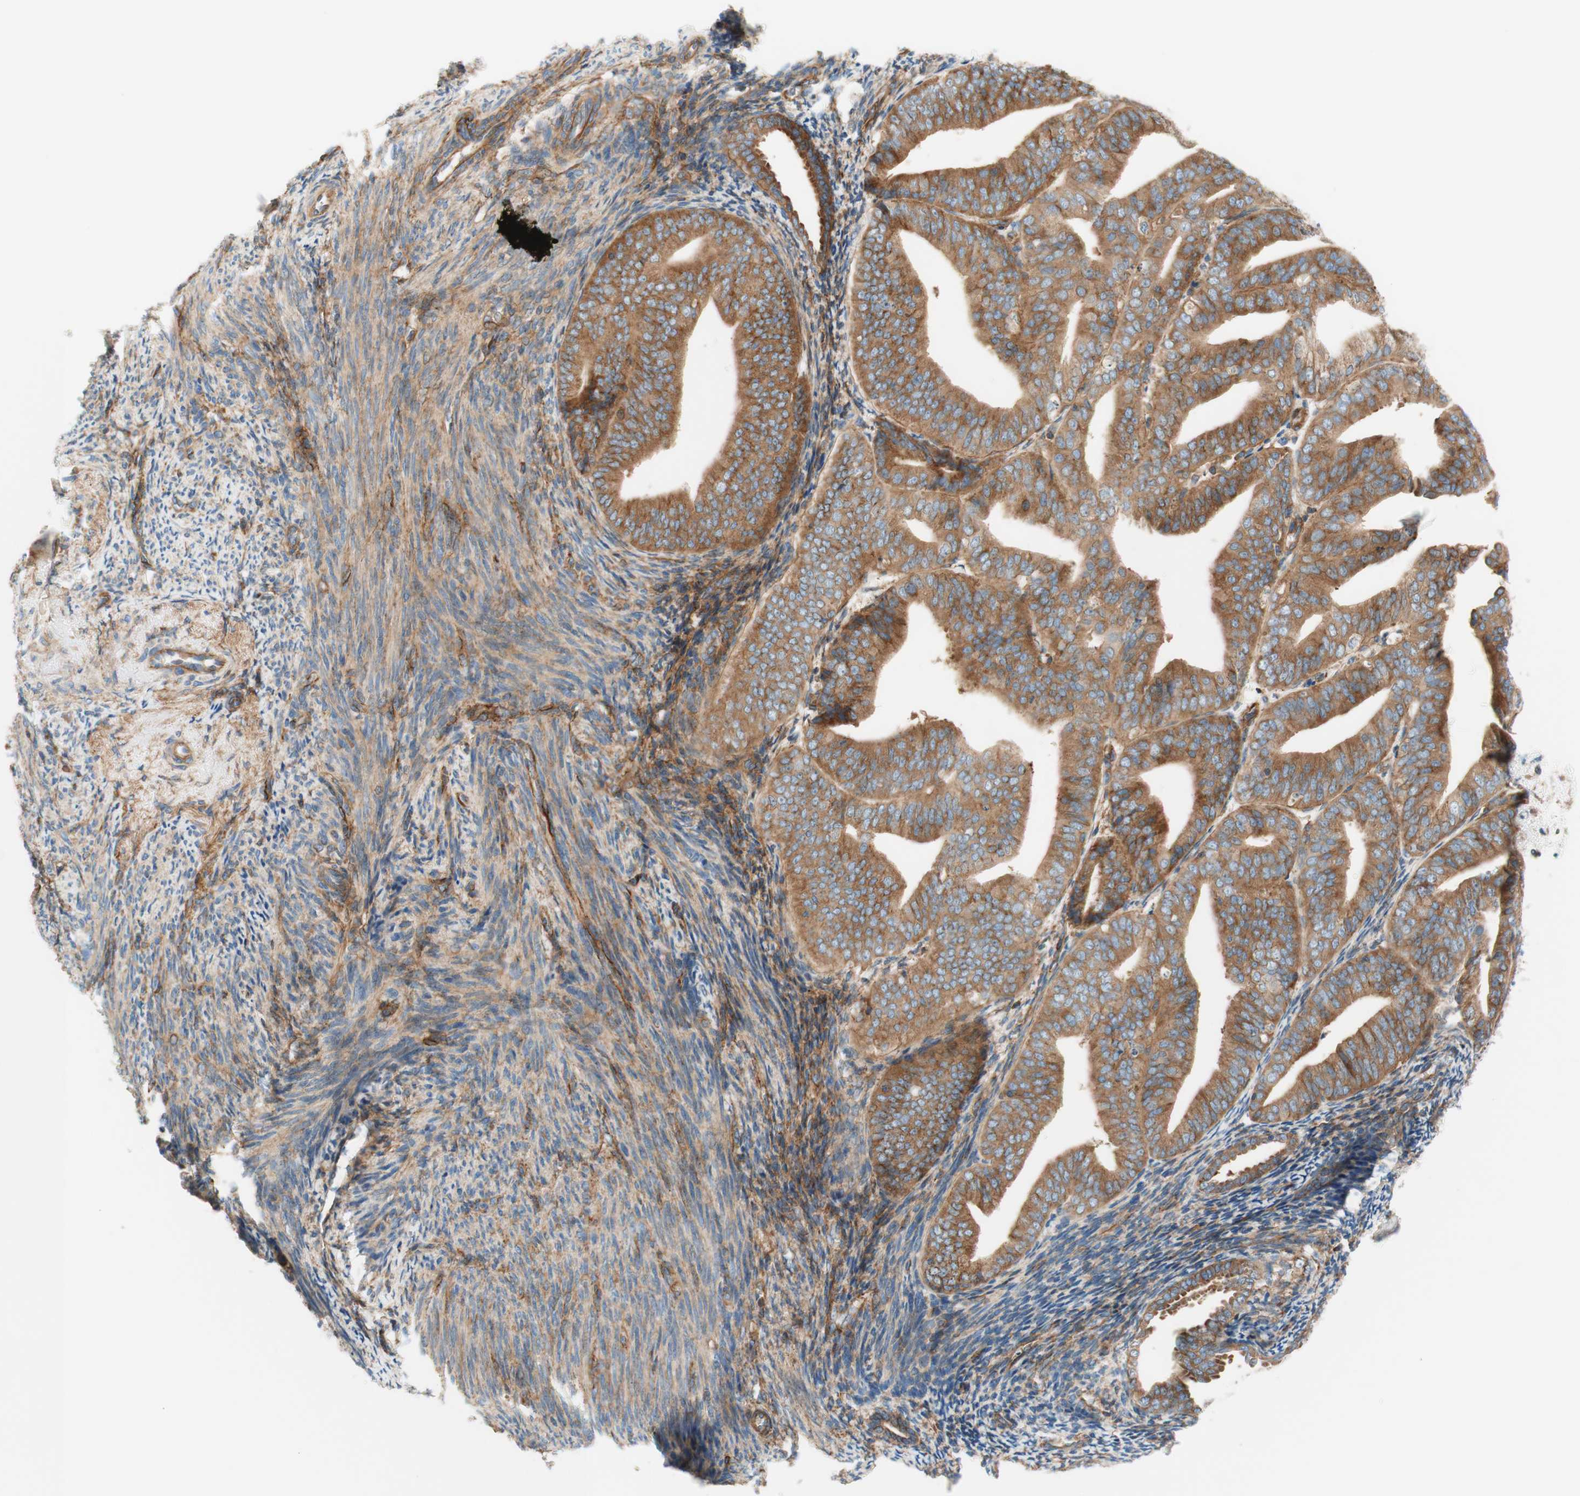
{"staining": {"intensity": "moderate", "quantity": ">75%", "location": "cytoplasmic/membranous"}, "tissue": "endometrial cancer", "cell_type": "Tumor cells", "image_type": "cancer", "snomed": [{"axis": "morphology", "description": "Adenocarcinoma, NOS"}, {"axis": "topography", "description": "Endometrium"}], "caption": "Approximately >75% of tumor cells in human endometrial cancer (adenocarcinoma) demonstrate moderate cytoplasmic/membranous protein staining as visualized by brown immunohistochemical staining.", "gene": "VPS26A", "patient": {"sex": "female", "age": 63}}